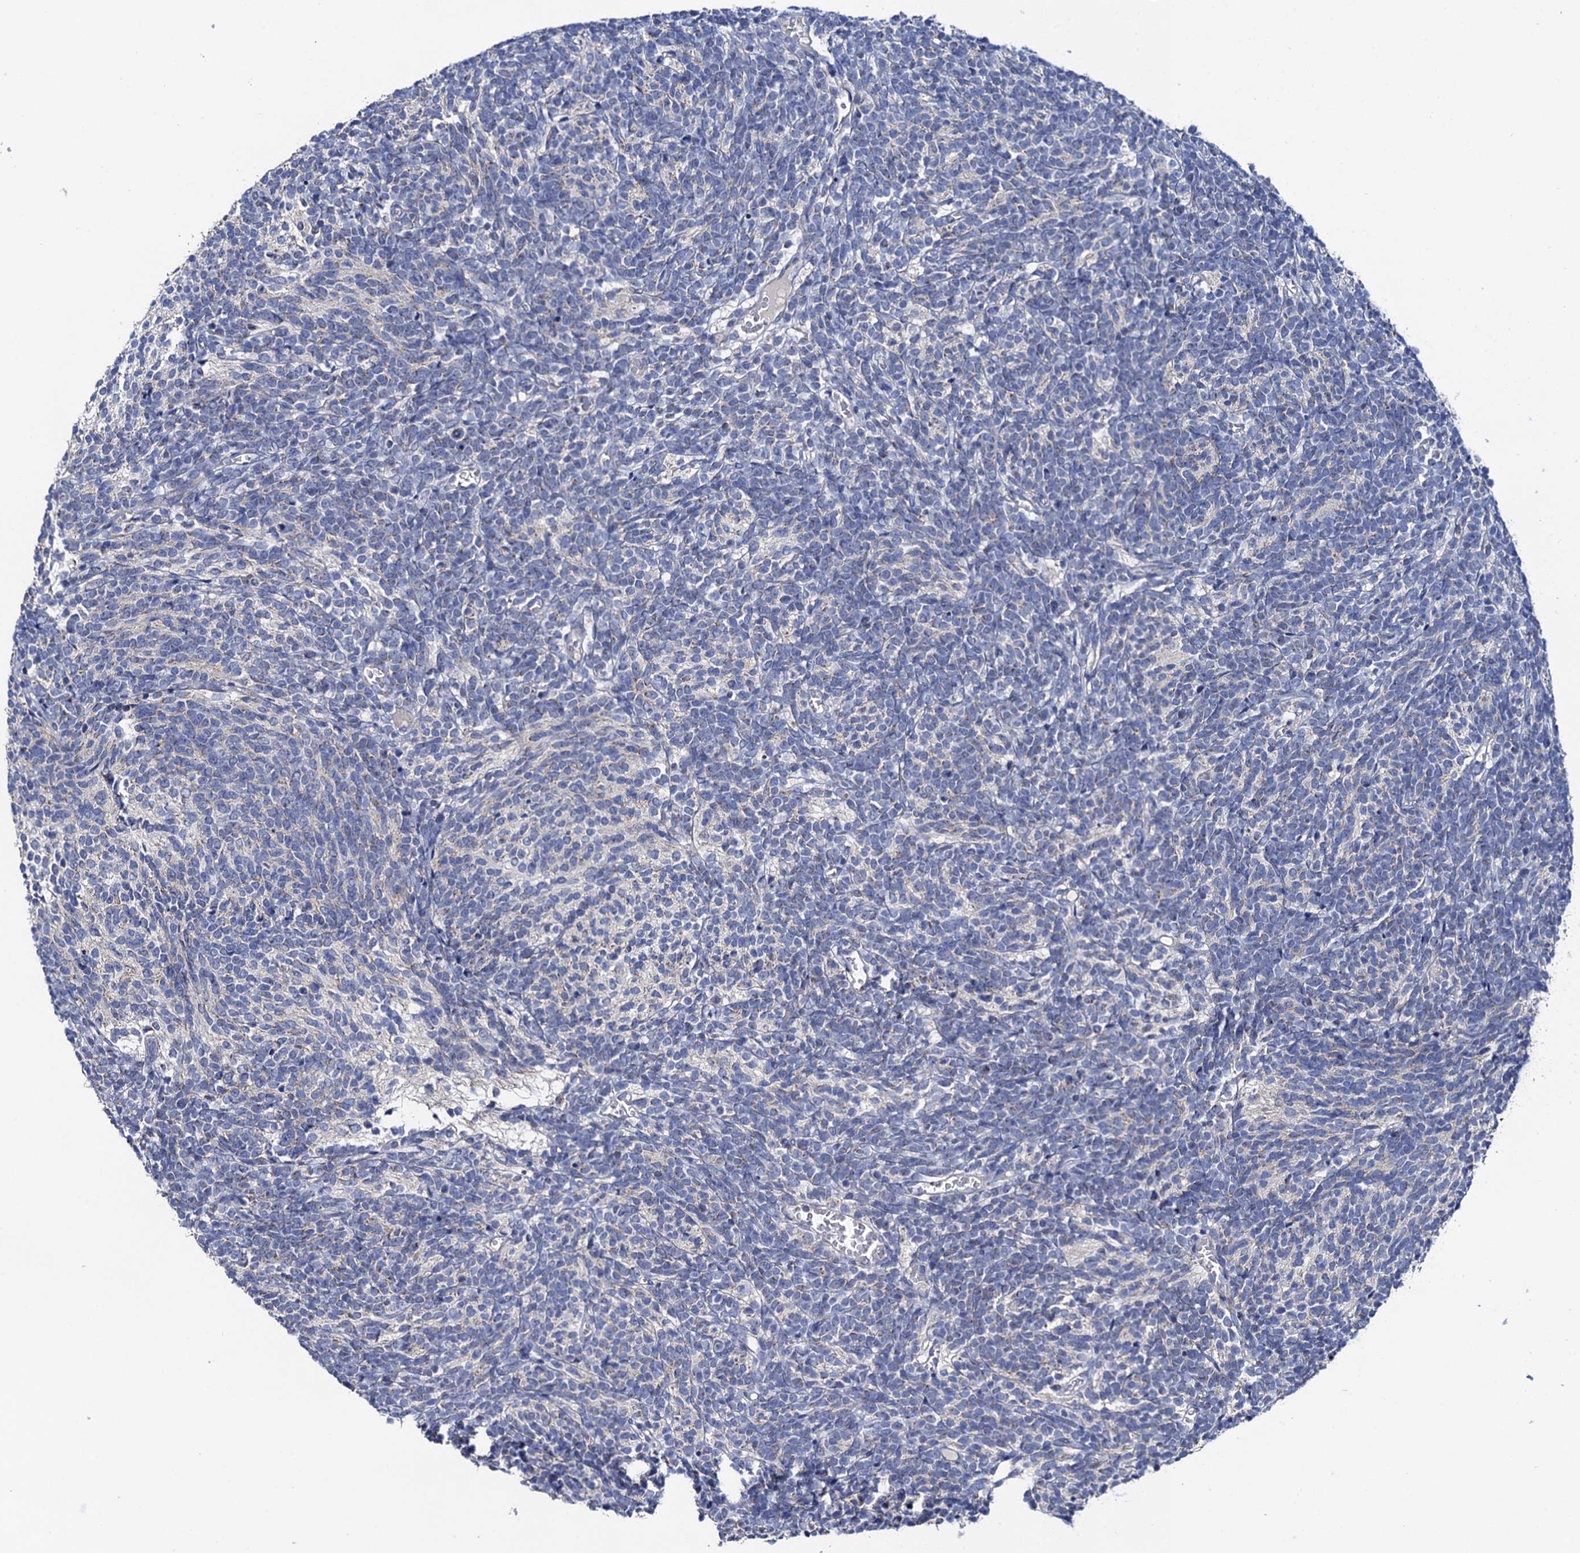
{"staining": {"intensity": "negative", "quantity": "none", "location": "none"}, "tissue": "glioma", "cell_type": "Tumor cells", "image_type": "cancer", "snomed": [{"axis": "morphology", "description": "Glioma, malignant, Low grade"}, {"axis": "topography", "description": "Brain"}], "caption": "There is no significant positivity in tumor cells of malignant glioma (low-grade).", "gene": "MRPL48", "patient": {"sex": "female", "age": 1}}